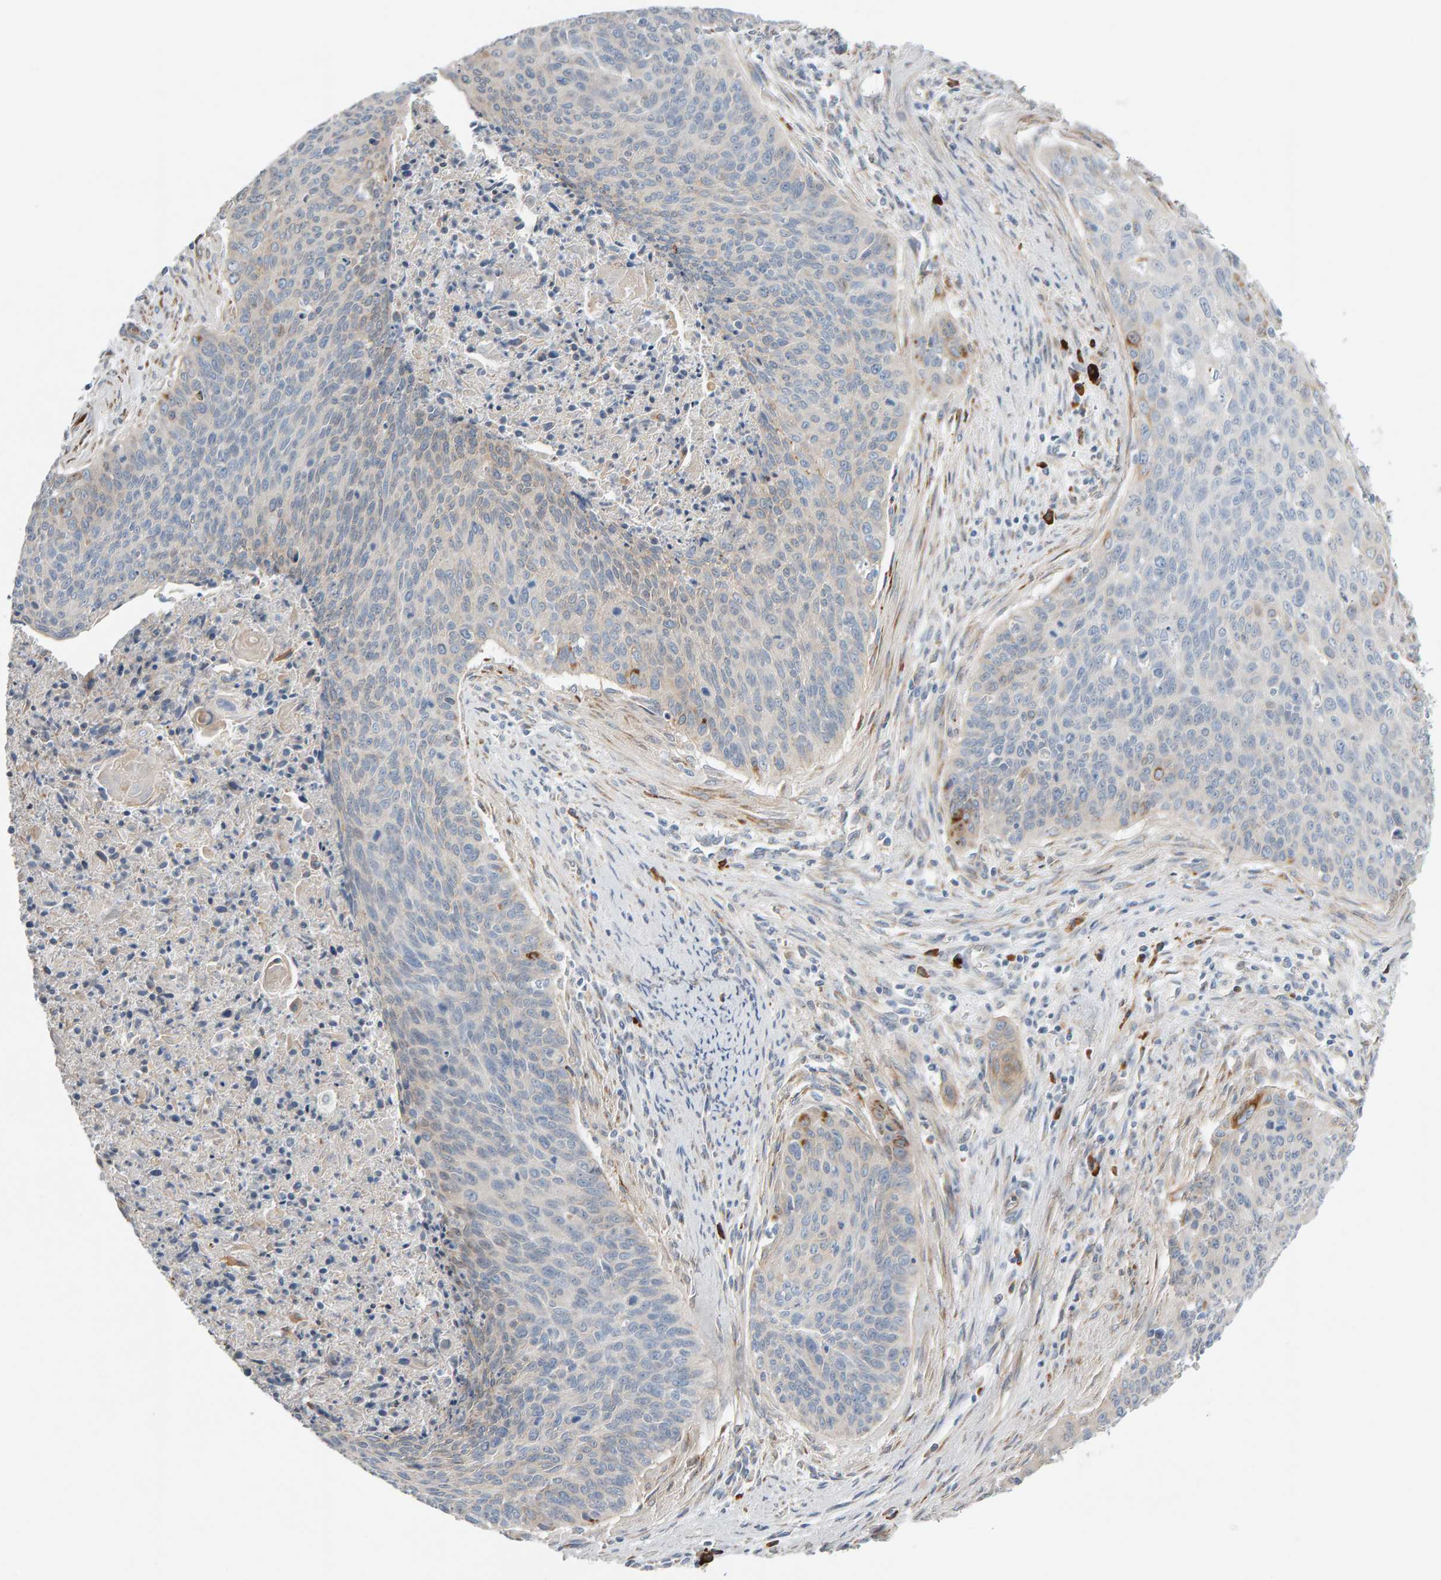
{"staining": {"intensity": "weak", "quantity": "25%-75%", "location": "cytoplasmic/membranous"}, "tissue": "cervical cancer", "cell_type": "Tumor cells", "image_type": "cancer", "snomed": [{"axis": "morphology", "description": "Squamous cell carcinoma, NOS"}, {"axis": "topography", "description": "Cervix"}], "caption": "Human squamous cell carcinoma (cervical) stained with a brown dye exhibits weak cytoplasmic/membranous positive expression in approximately 25%-75% of tumor cells.", "gene": "ENGASE", "patient": {"sex": "female", "age": 55}}